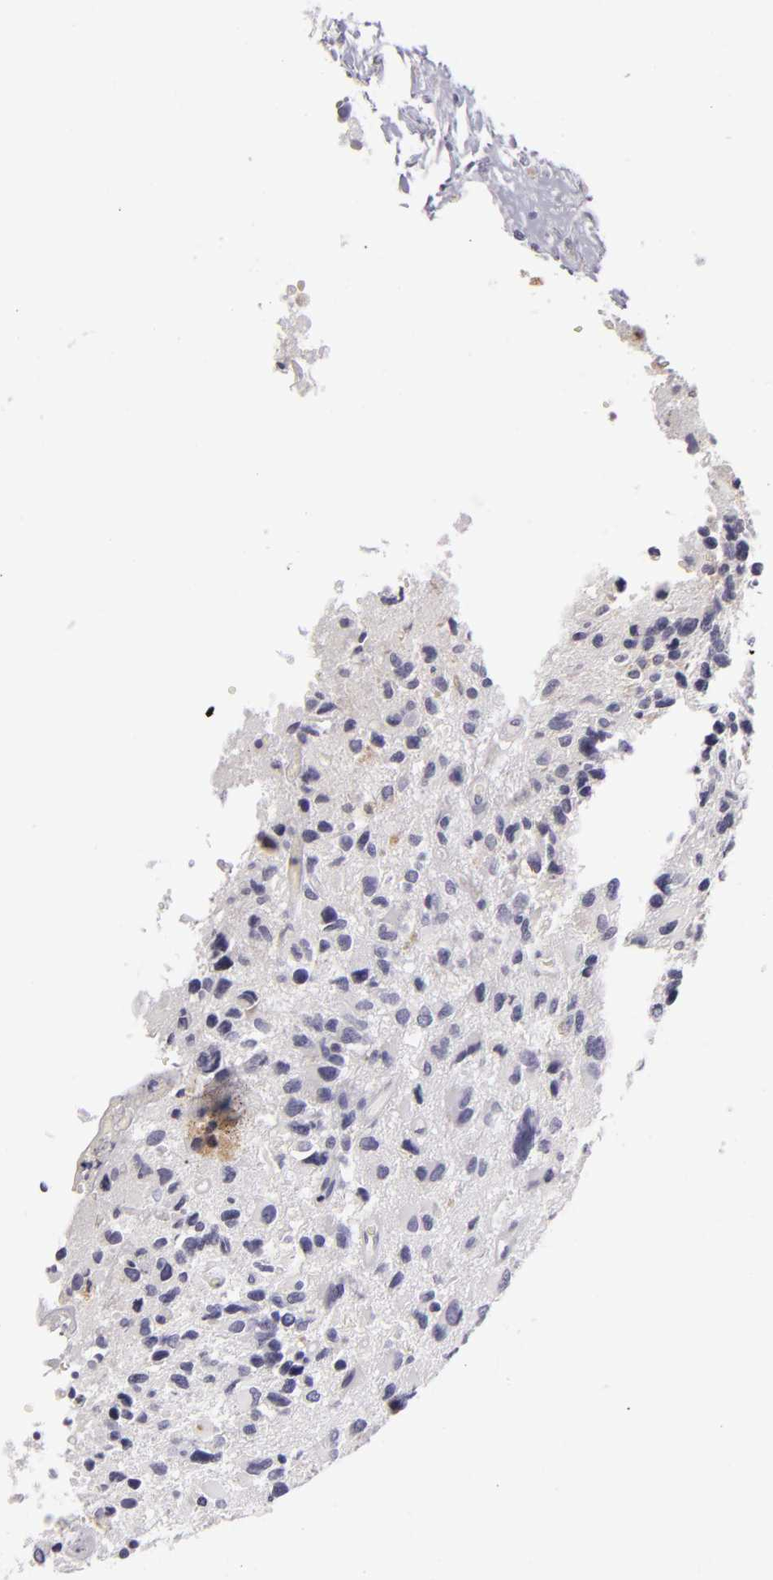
{"staining": {"intensity": "negative", "quantity": "none", "location": "none"}, "tissue": "glioma", "cell_type": "Tumor cells", "image_type": "cancer", "snomed": [{"axis": "morphology", "description": "Glioma, malignant, High grade"}, {"axis": "topography", "description": "Brain"}], "caption": "Immunohistochemical staining of glioma exhibits no significant expression in tumor cells.", "gene": "TNNC1", "patient": {"sex": "male", "age": 69}}